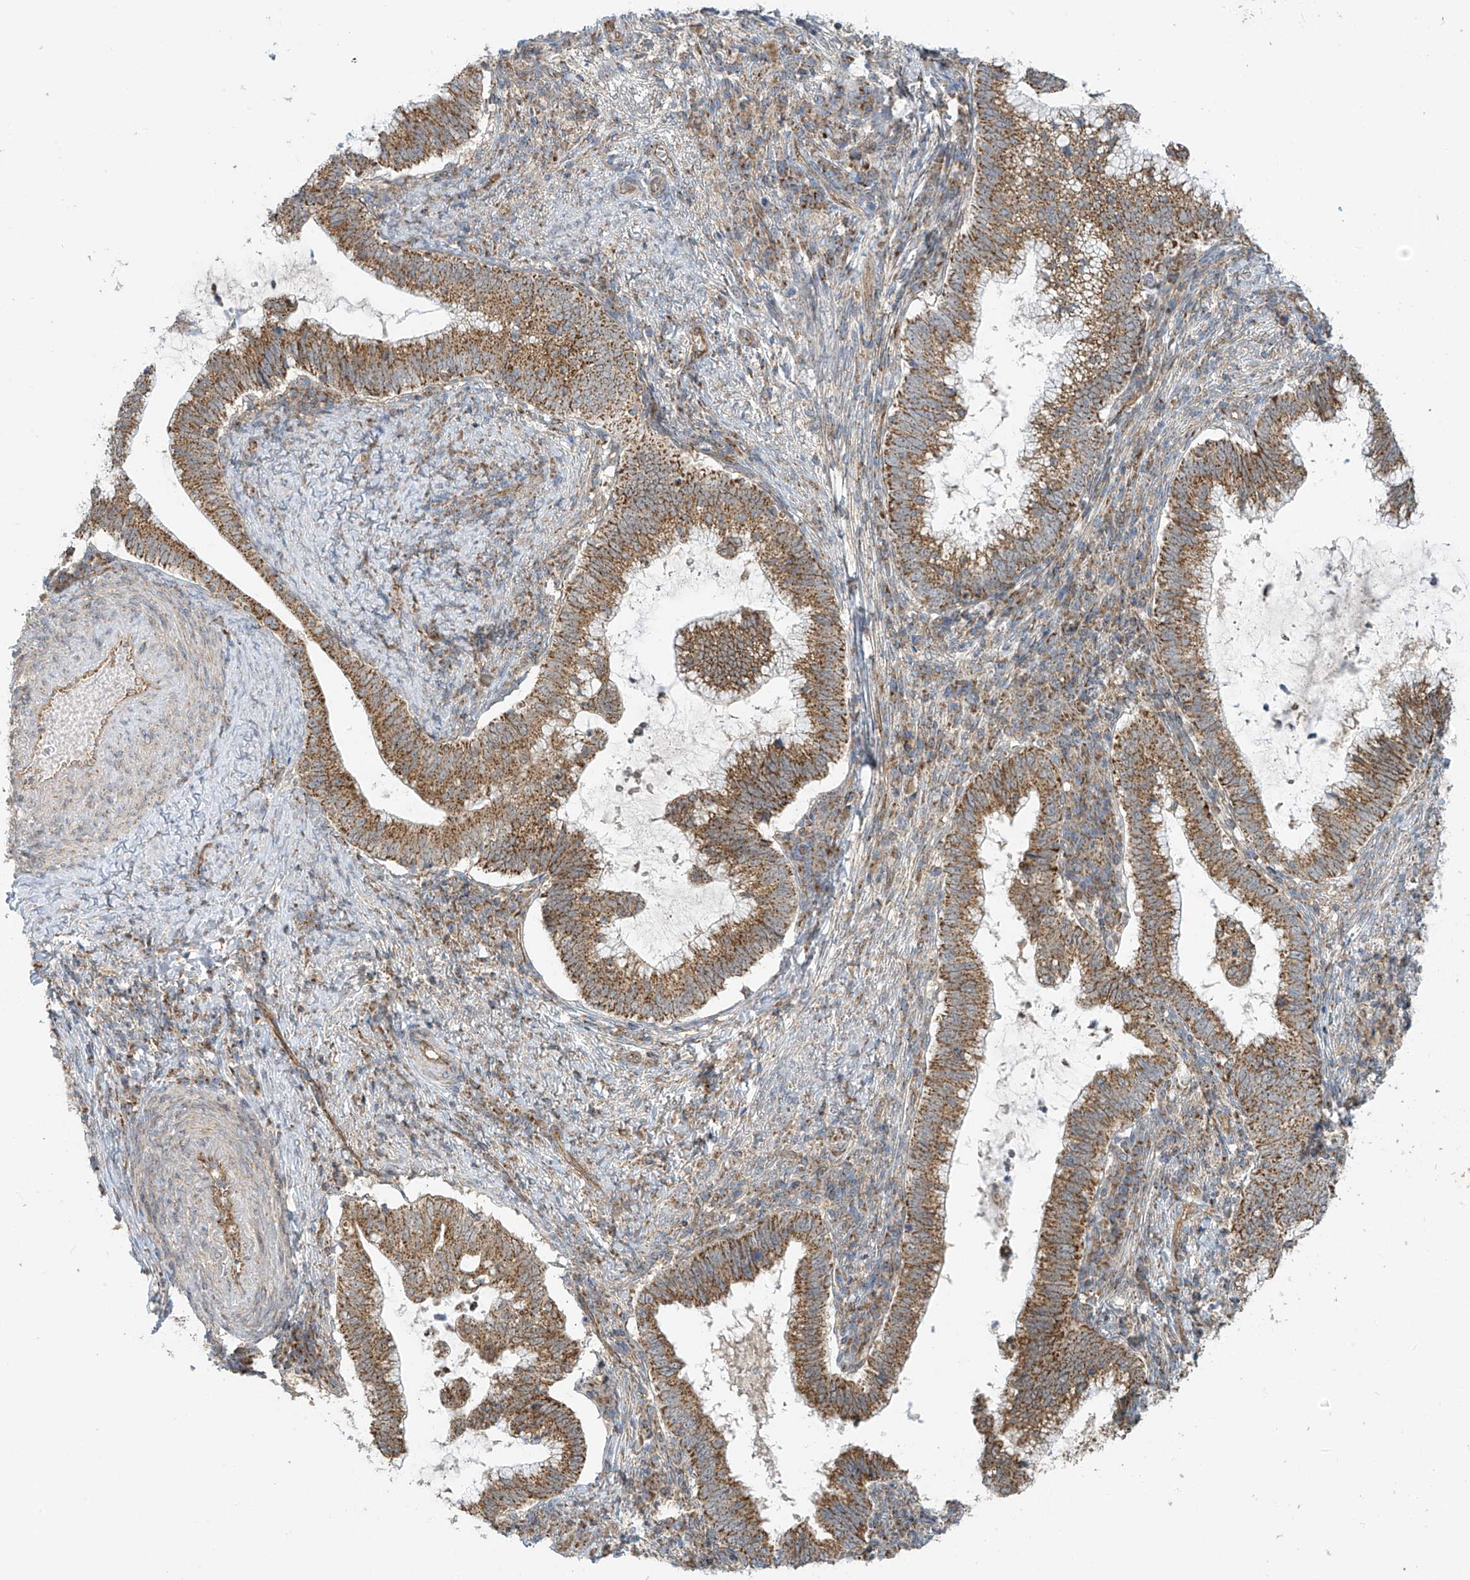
{"staining": {"intensity": "moderate", "quantity": ">75%", "location": "cytoplasmic/membranous"}, "tissue": "cervical cancer", "cell_type": "Tumor cells", "image_type": "cancer", "snomed": [{"axis": "morphology", "description": "Adenocarcinoma, NOS"}, {"axis": "topography", "description": "Cervix"}], "caption": "Protein staining of cervical cancer (adenocarcinoma) tissue displays moderate cytoplasmic/membranous positivity in approximately >75% of tumor cells.", "gene": "METTL6", "patient": {"sex": "female", "age": 36}}